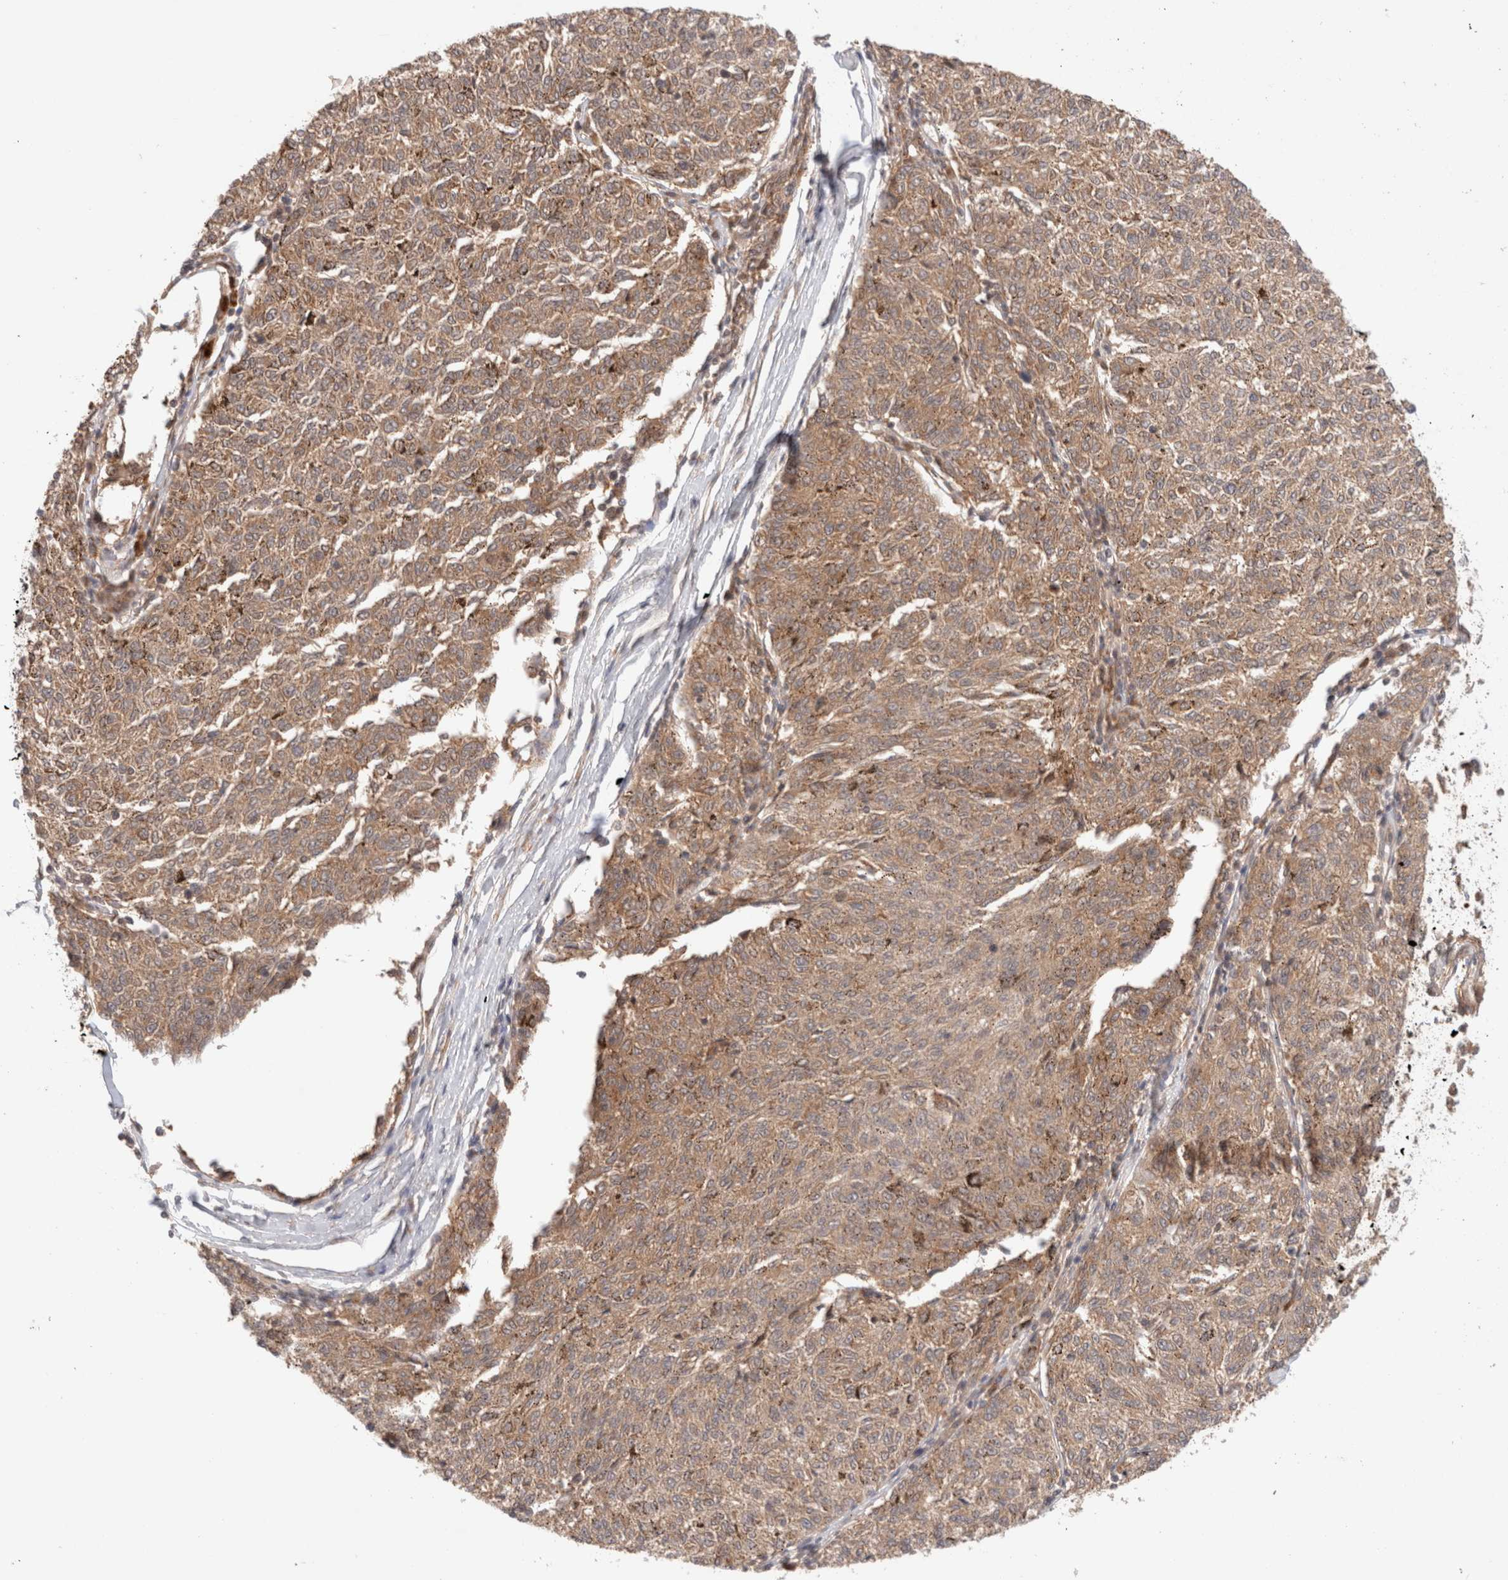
{"staining": {"intensity": "moderate", "quantity": ">75%", "location": "cytoplasmic/membranous,nuclear"}, "tissue": "melanoma", "cell_type": "Tumor cells", "image_type": "cancer", "snomed": [{"axis": "morphology", "description": "Malignant melanoma, NOS"}, {"axis": "topography", "description": "Skin"}], "caption": "The photomicrograph exhibits immunohistochemical staining of malignant melanoma. There is moderate cytoplasmic/membranous and nuclear expression is present in approximately >75% of tumor cells.", "gene": "SIKE1", "patient": {"sex": "female", "age": 72}}